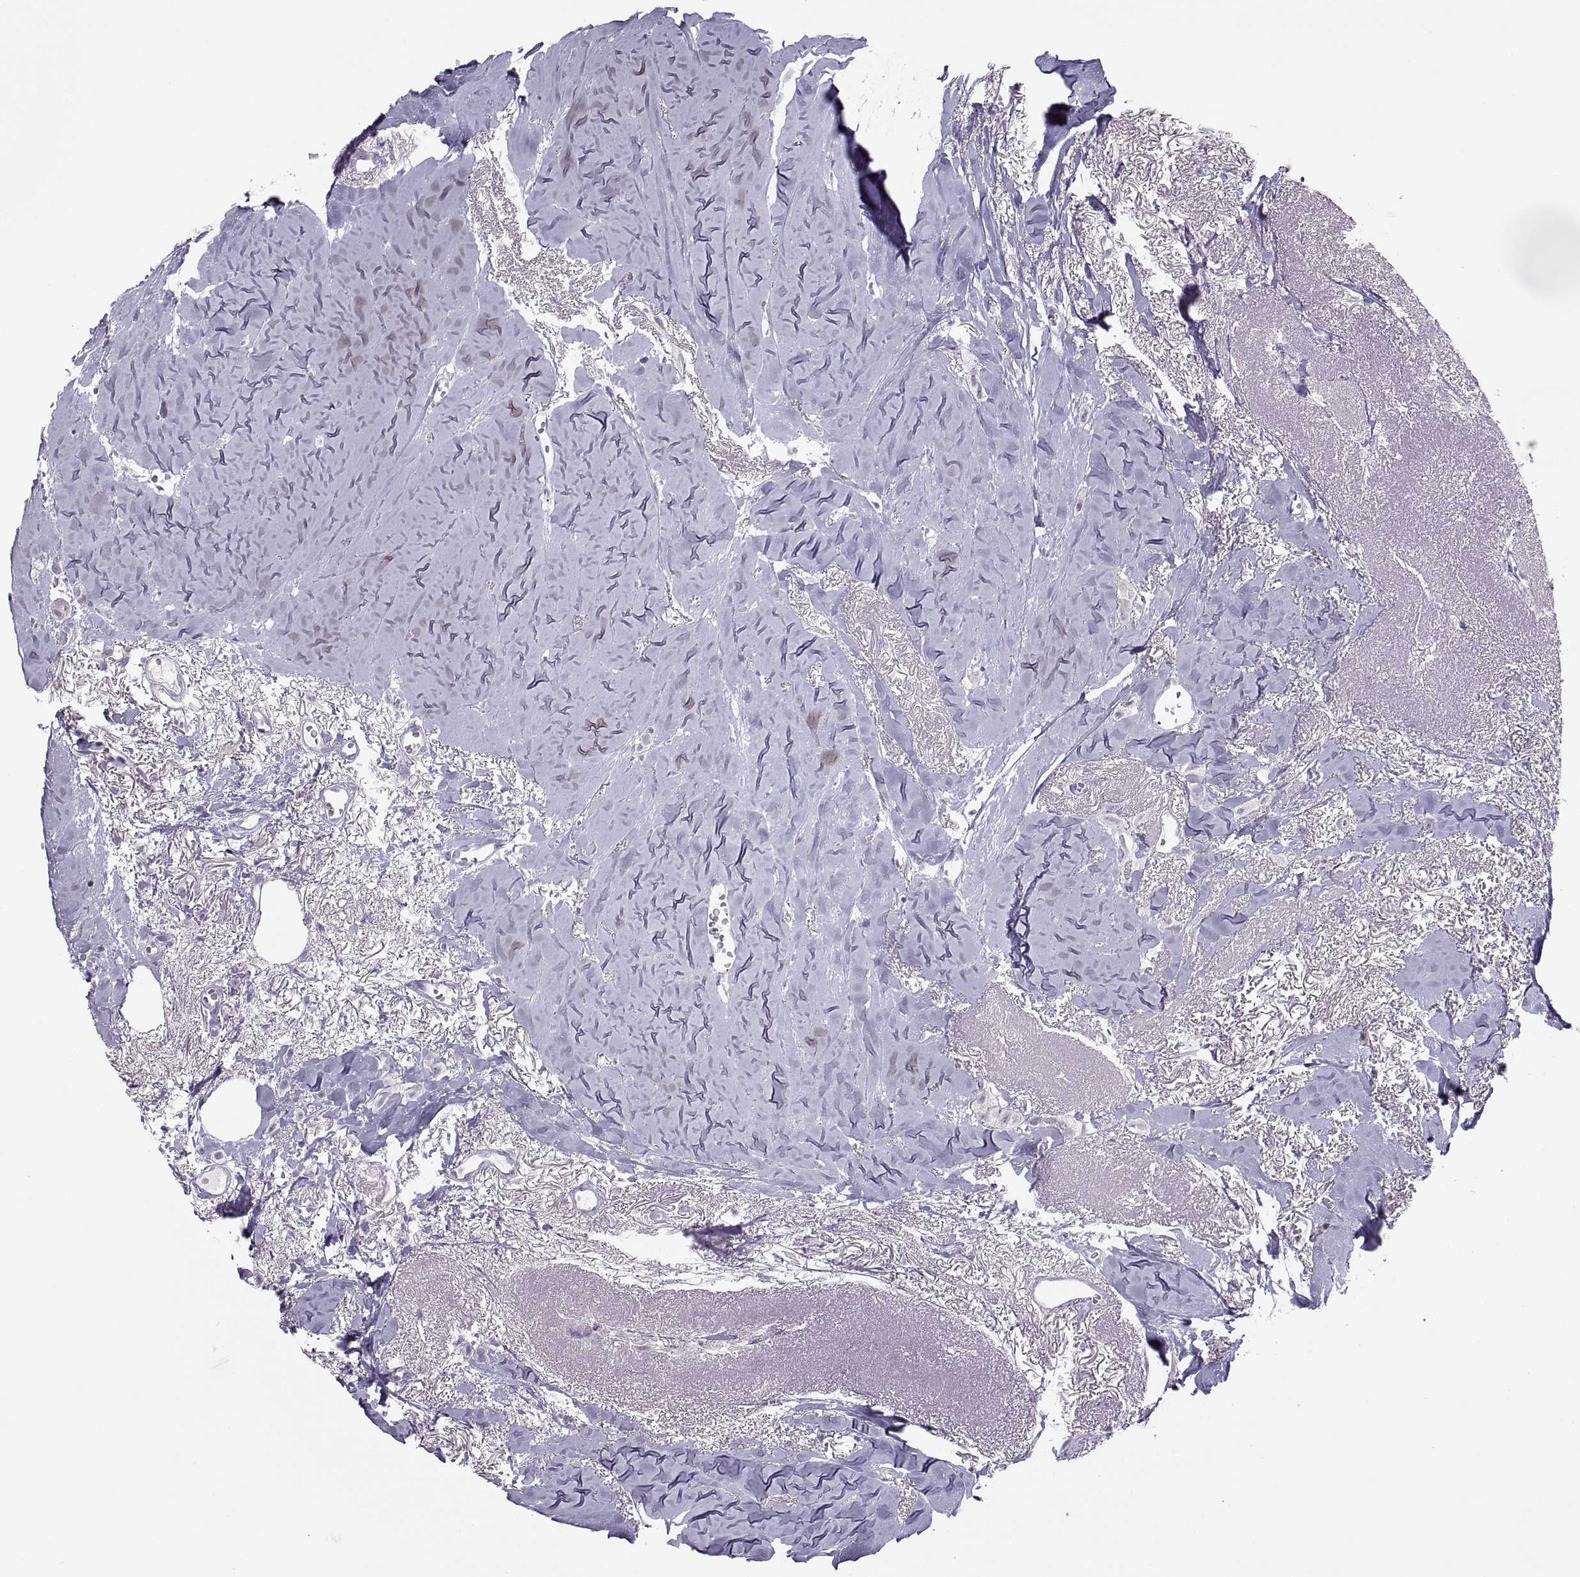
{"staining": {"intensity": "negative", "quantity": "none", "location": "none"}, "tissue": "breast cancer", "cell_type": "Tumor cells", "image_type": "cancer", "snomed": [{"axis": "morphology", "description": "Duct carcinoma"}, {"axis": "topography", "description": "Breast"}], "caption": "Tumor cells are negative for protein expression in human breast cancer (invasive ductal carcinoma). (Immunohistochemistry (ihc), brightfield microscopy, high magnification).", "gene": "TTC21A", "patient": {"sex": "female", "age": 85}}